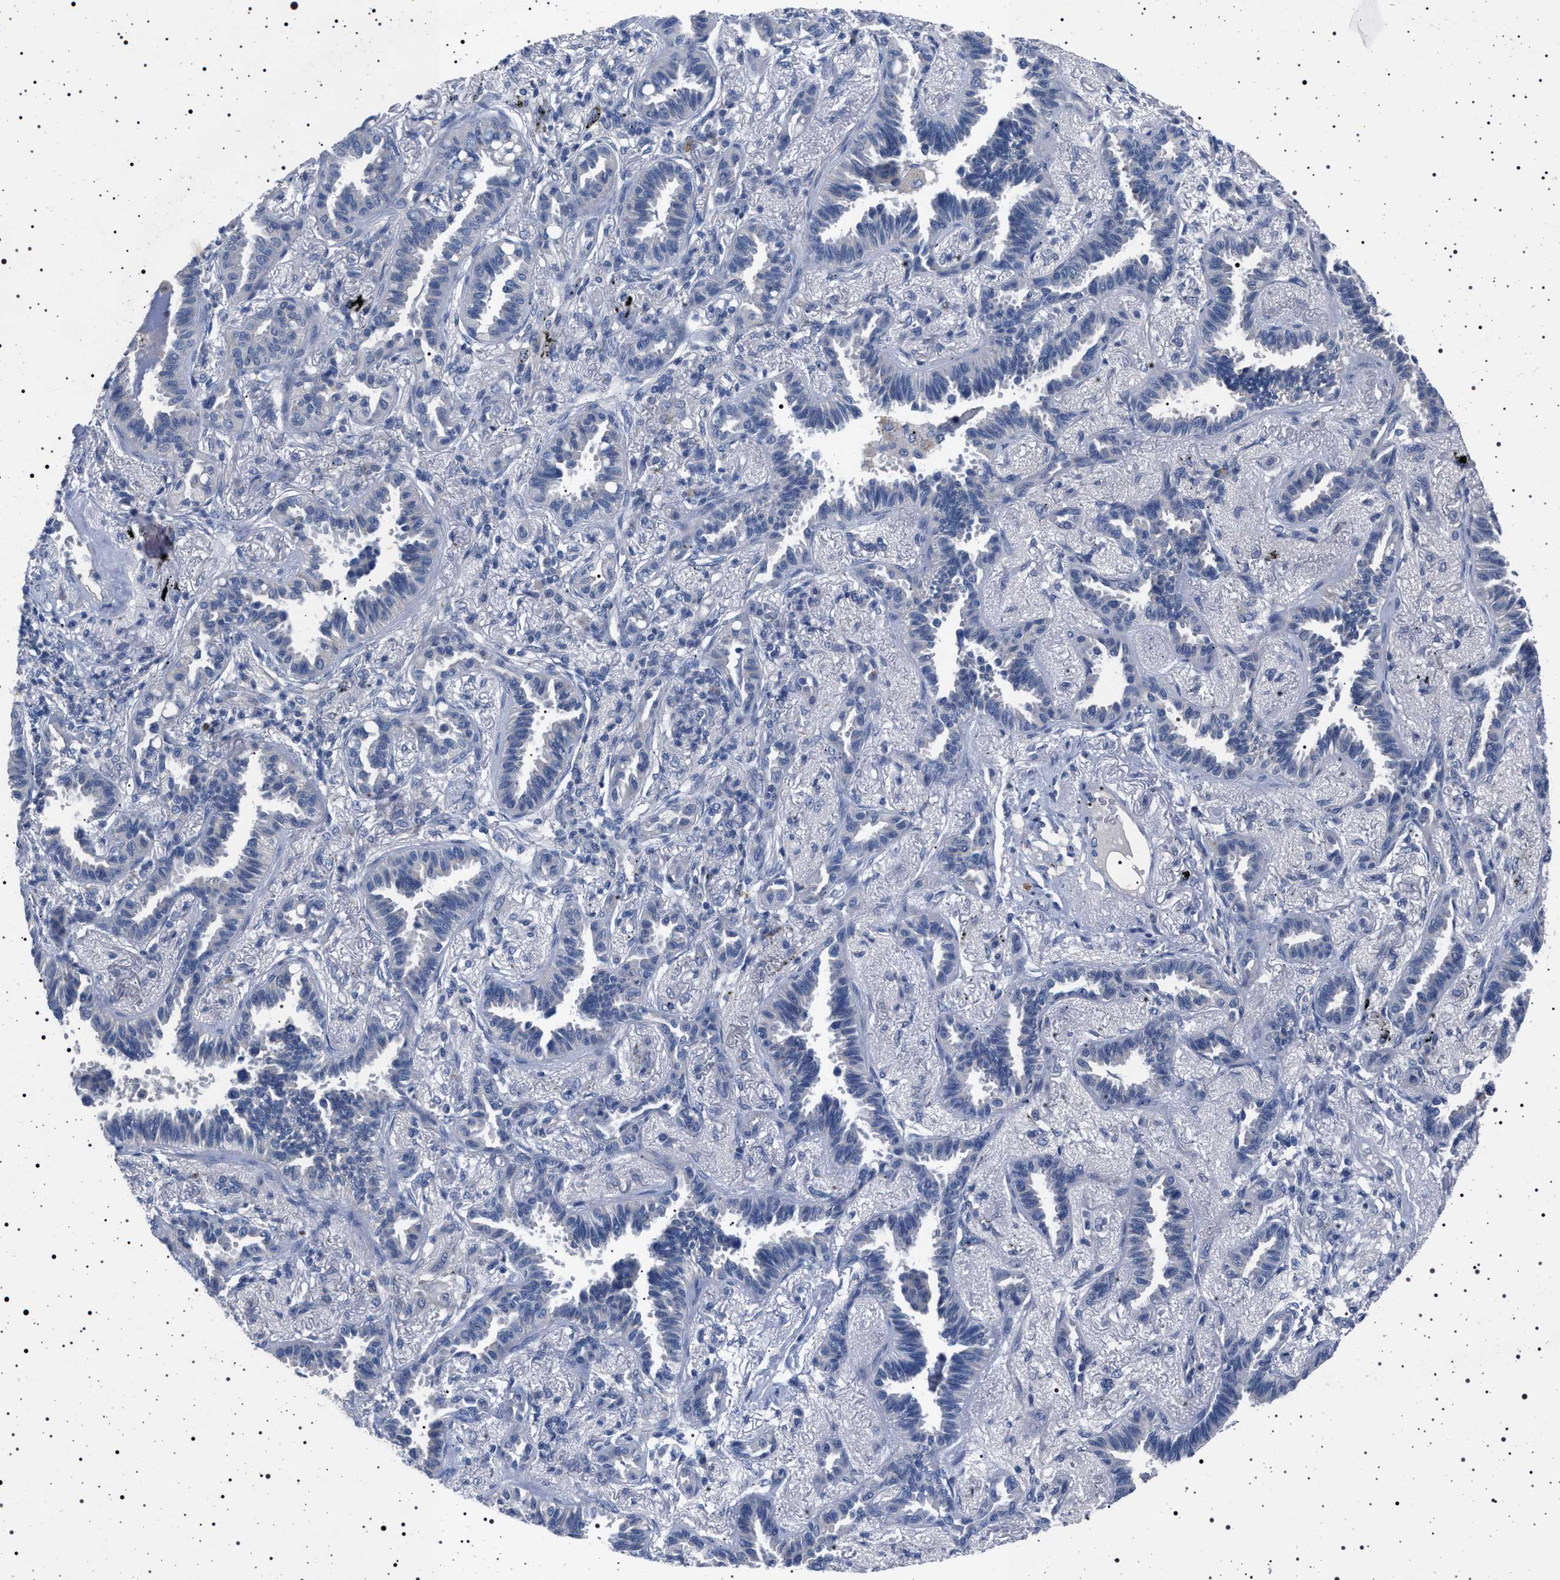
{"staining": {"intensity": "negative", "quantity": "none", "location": "none"}, "tissue": "lung cancer", "cell_type": "Tumor cells", "image_type": "cancer", "snomed": [{"axis": "morphology", "description": "Adenocarcinoma, NOS"}, {"axis": "topography", "description": "Lung"}], "caption": "Immunohistochemical staining of lung adenocarcinoma reveals no significant positivity in tumor cells. (Brightfield microscopy of DAB immunohistochemistry at high magnification).", "gene": "NAT9", "patient": {"sex": "male", "age": 59}}